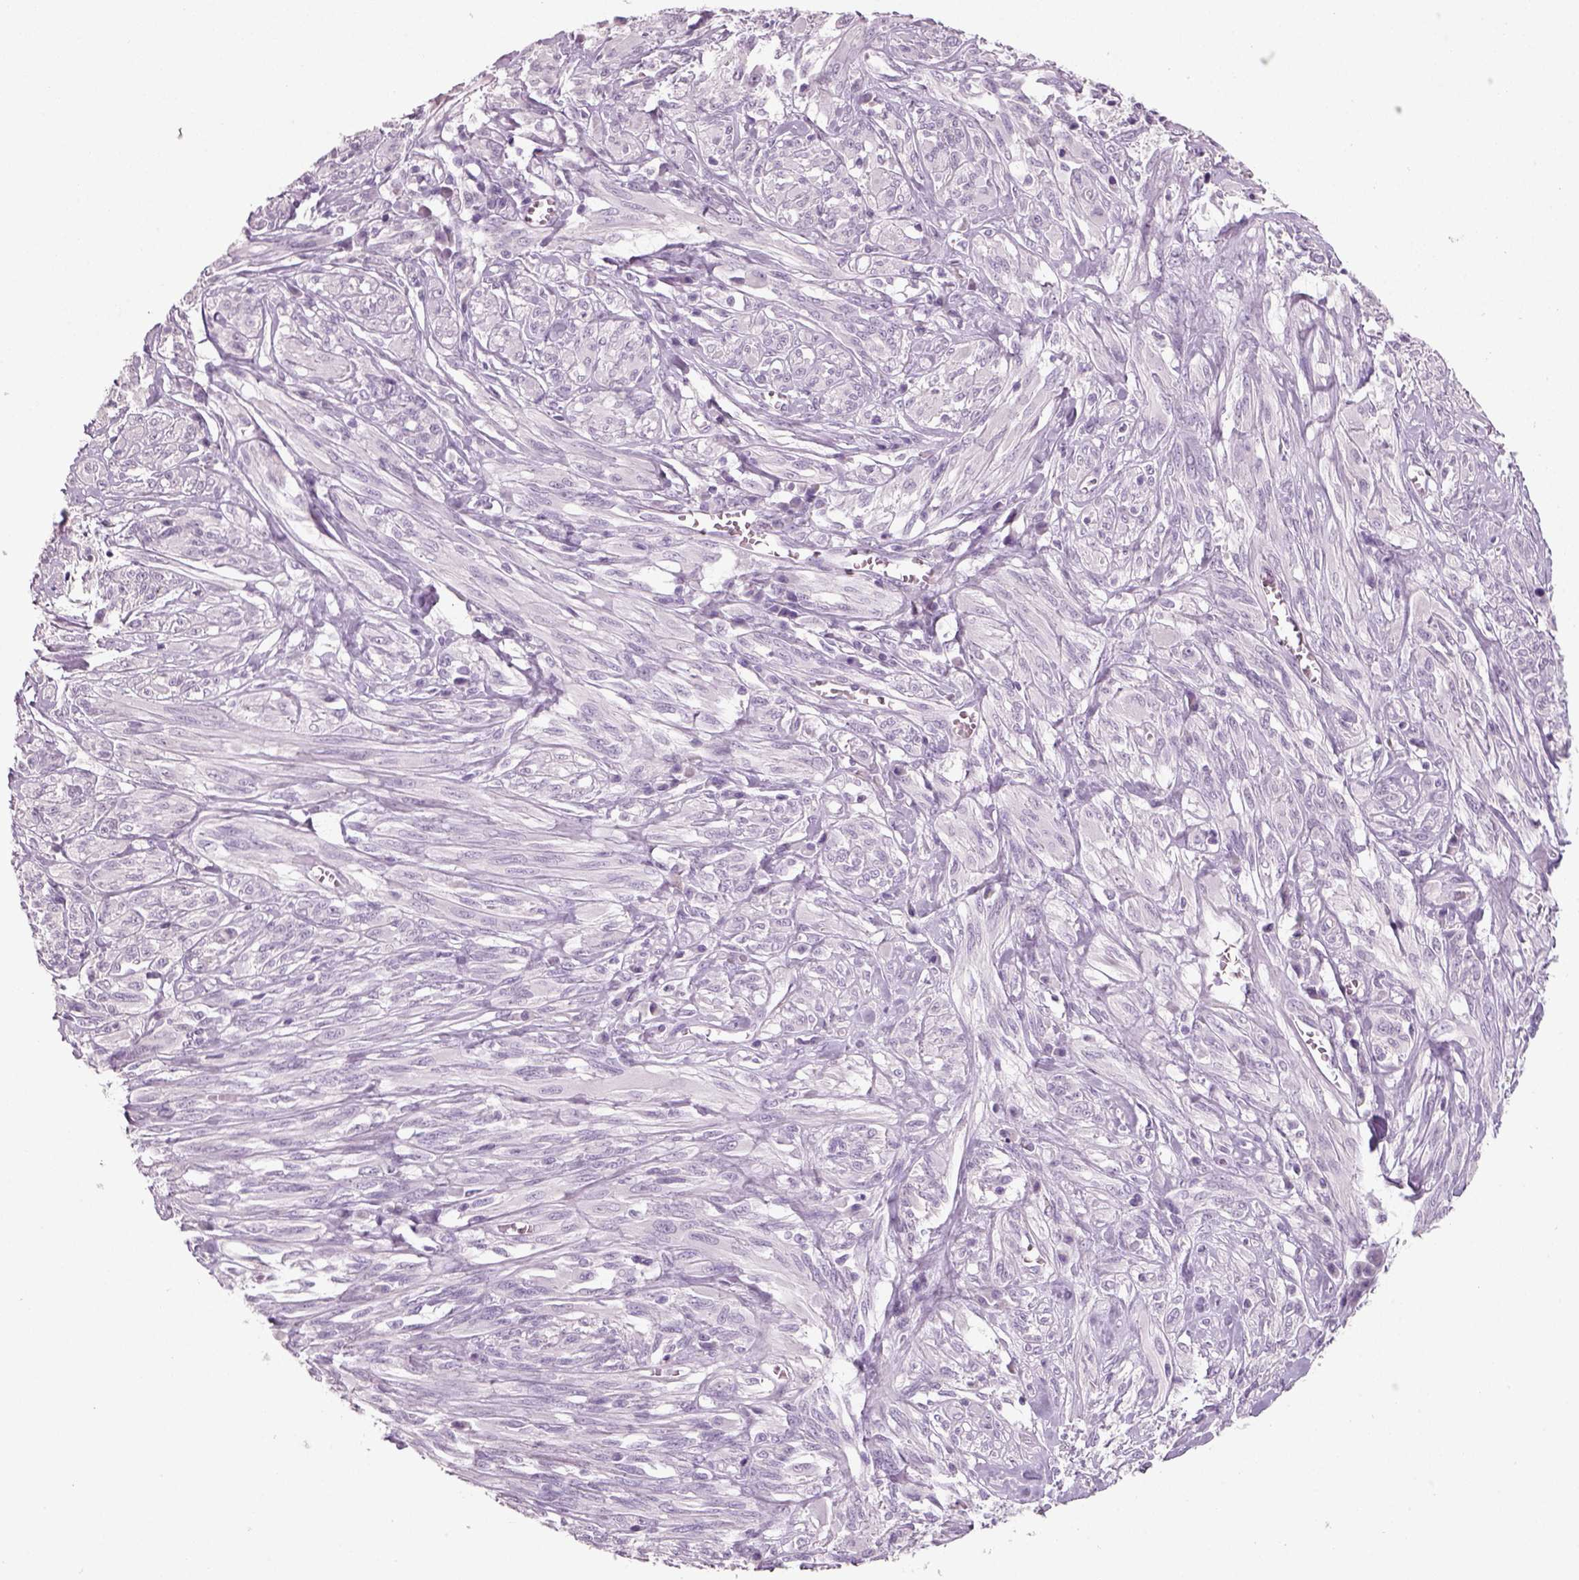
{"staining": {"intensity": "negative", "quantity": "none", "location": "none"}, "tissue": "melanoma", "cell_type": "Tumor cells", "image_type": "cancer", "snomed": [{"axis": "morphology", "description": "Malignant melanoma, NOS"}, {"axis": "topography", "description": "Skin"}], "caption": "DAB immunohistochemical staining of melanoma reveals no significant staining in tumor cells.", "gene": "SLC6A2", "patient": {"sex": "female", "age": 91}}